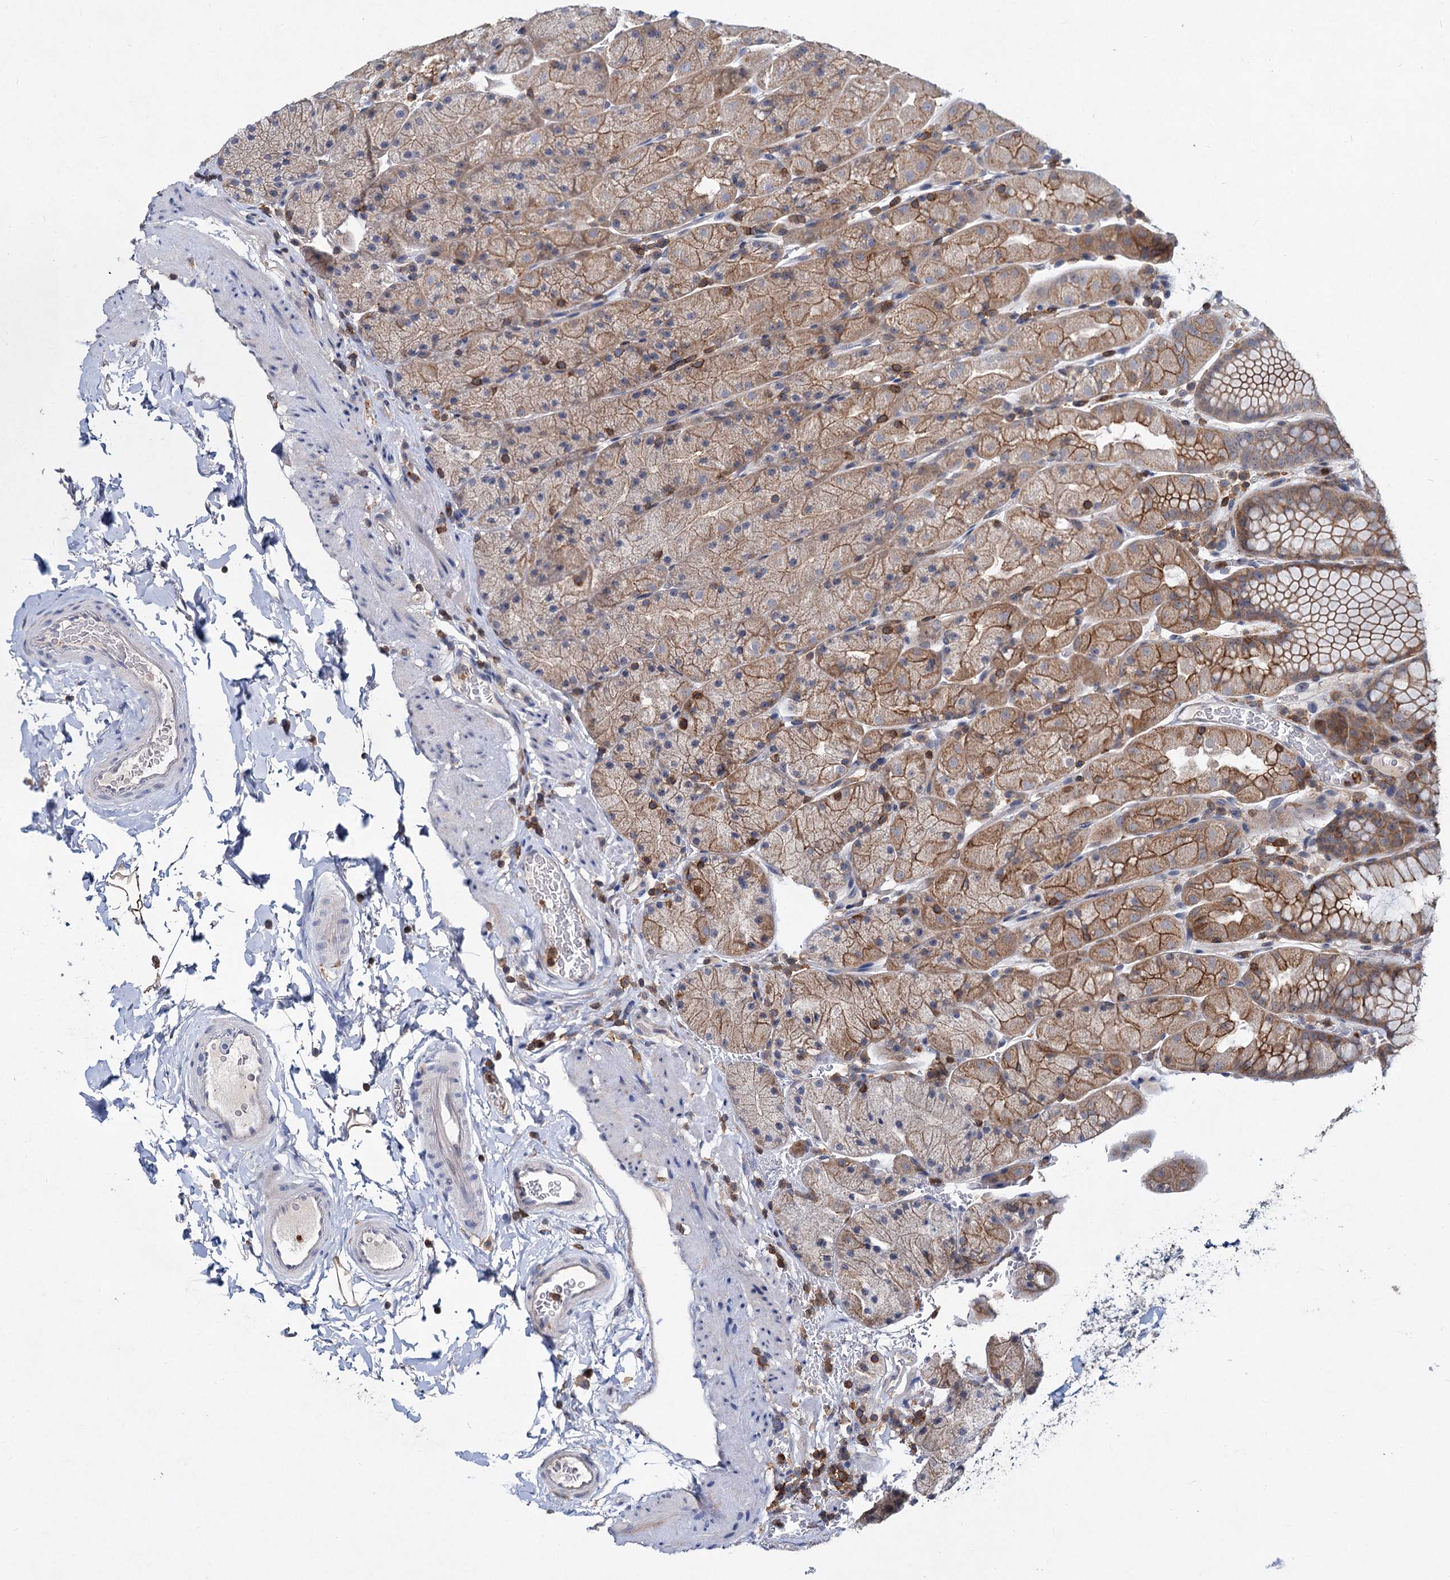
{"staining": {"intensity": "moderate", "quantity": ">75%", "location": "cytoplasmic/membranous"}, "tissue": "stomach", "cell_type": "Glandular cells", "image_type": "normal", "snomed": [{"axis": "morphology", "description": "Normal tissue, NOS"}, {"axis": "topography", "description": "Stomach, upper"}, {"axis": "topography", "description": "Stomach, lower"}], "caption": "Protein staining exhibits moderate cytoplasmic/membranous expression in about >75% of glandular cells in unremarkable stomach.", "gene": "LRCH4", "patient": {"sex": "male", "age": 67}}